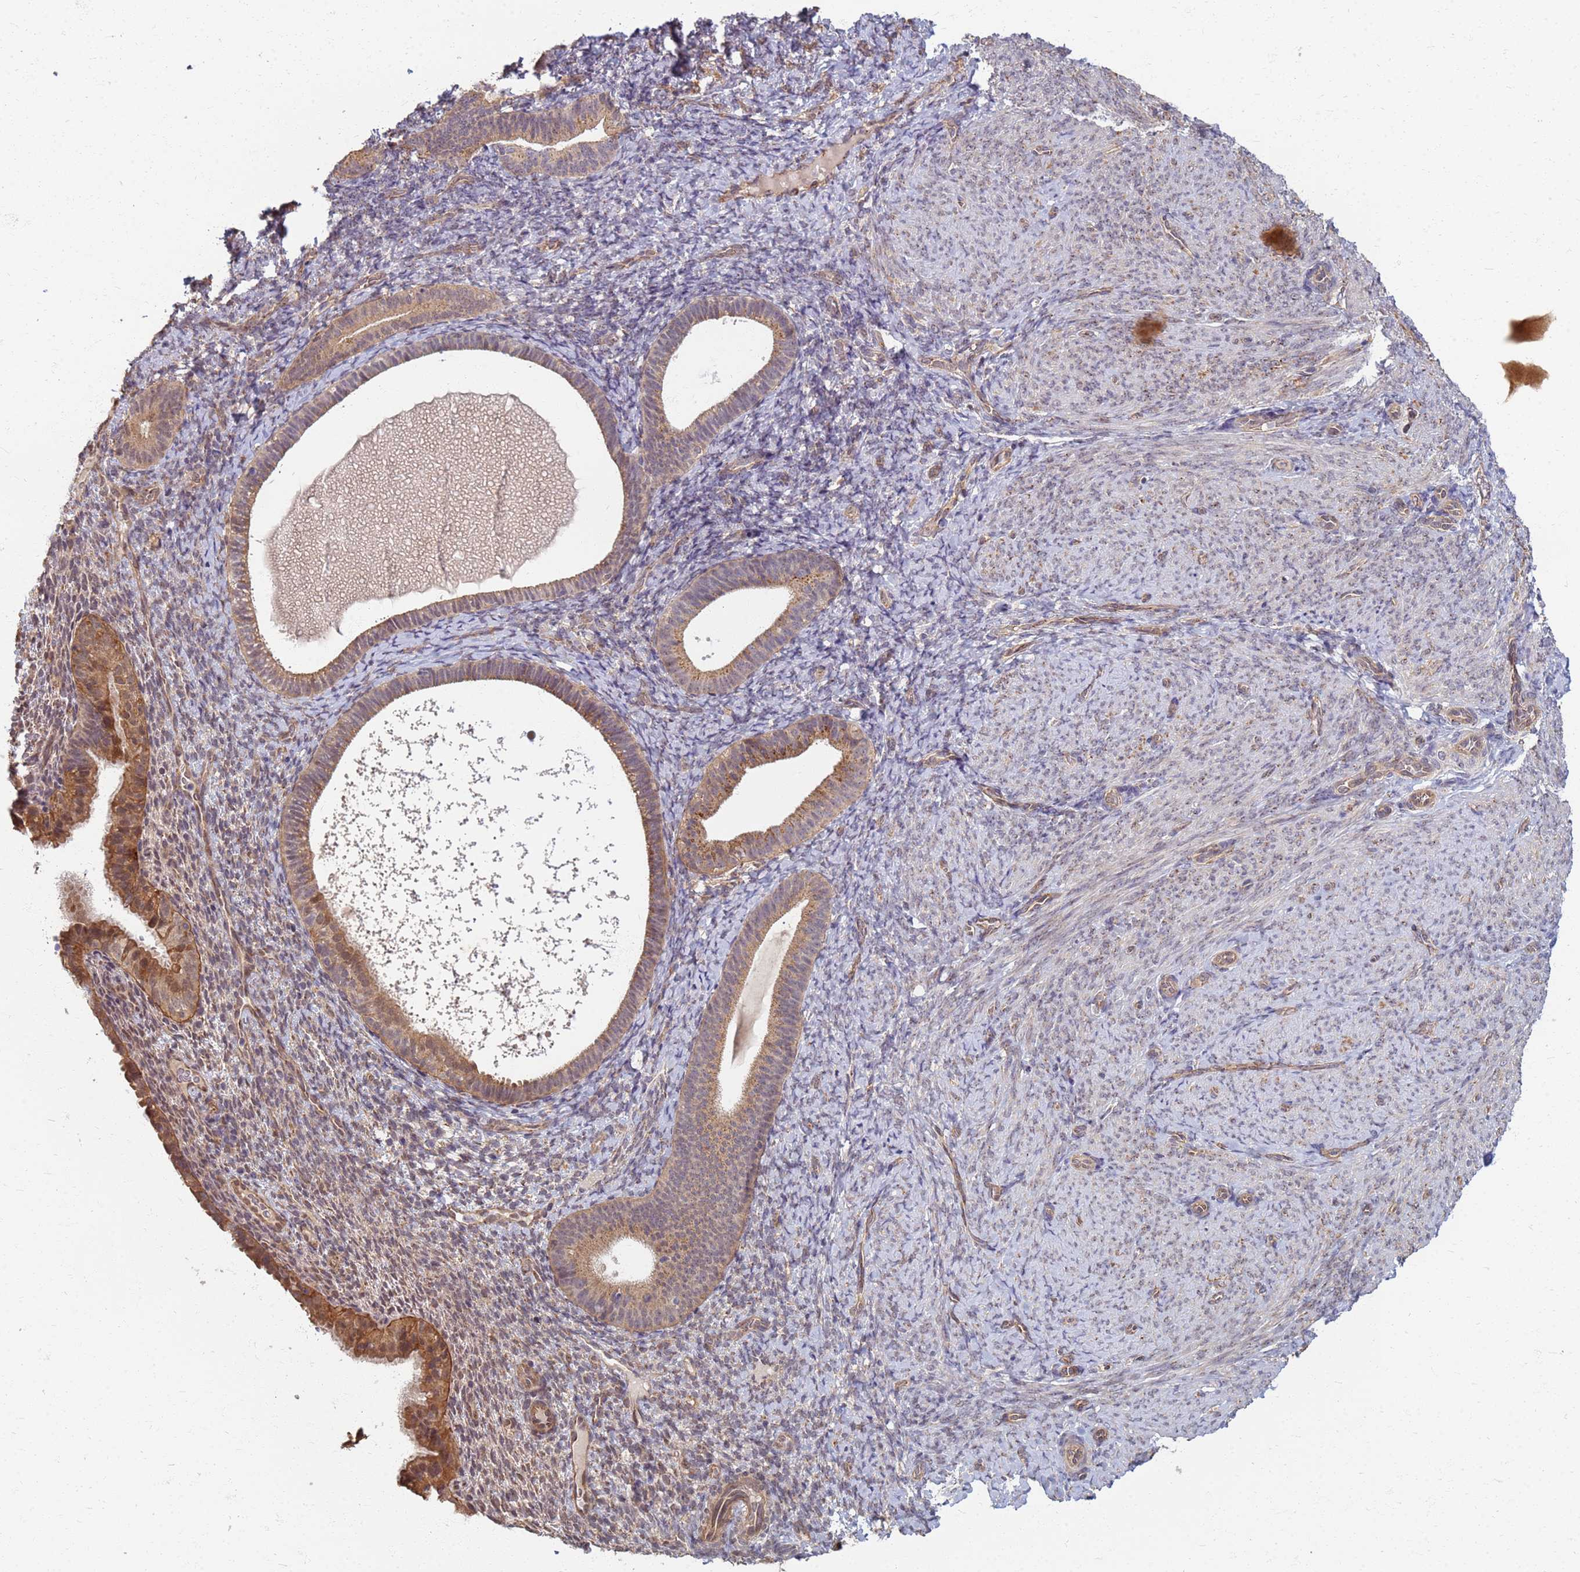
{"staining": {"intensity": "weak", "quantity": "25%-75%", "location": "nuclear"}, "tissue": "endometrium", "cell_type": "Cells in endometrial stroma", "image_type": "normal", "snomed": [{"axis": "morphology", "description": "Normal tissue, NOS"}, {"axis": "topography", "description": "Endometrium"}], "caption": "This histopathology image demonstrates IHC staining of normal endometrium, with low weak nuclear staining in about 25%-75% of cells in endometrial stroma.", "gene": "ITGB4", "patient": {"sex": "female", "age": 65}}